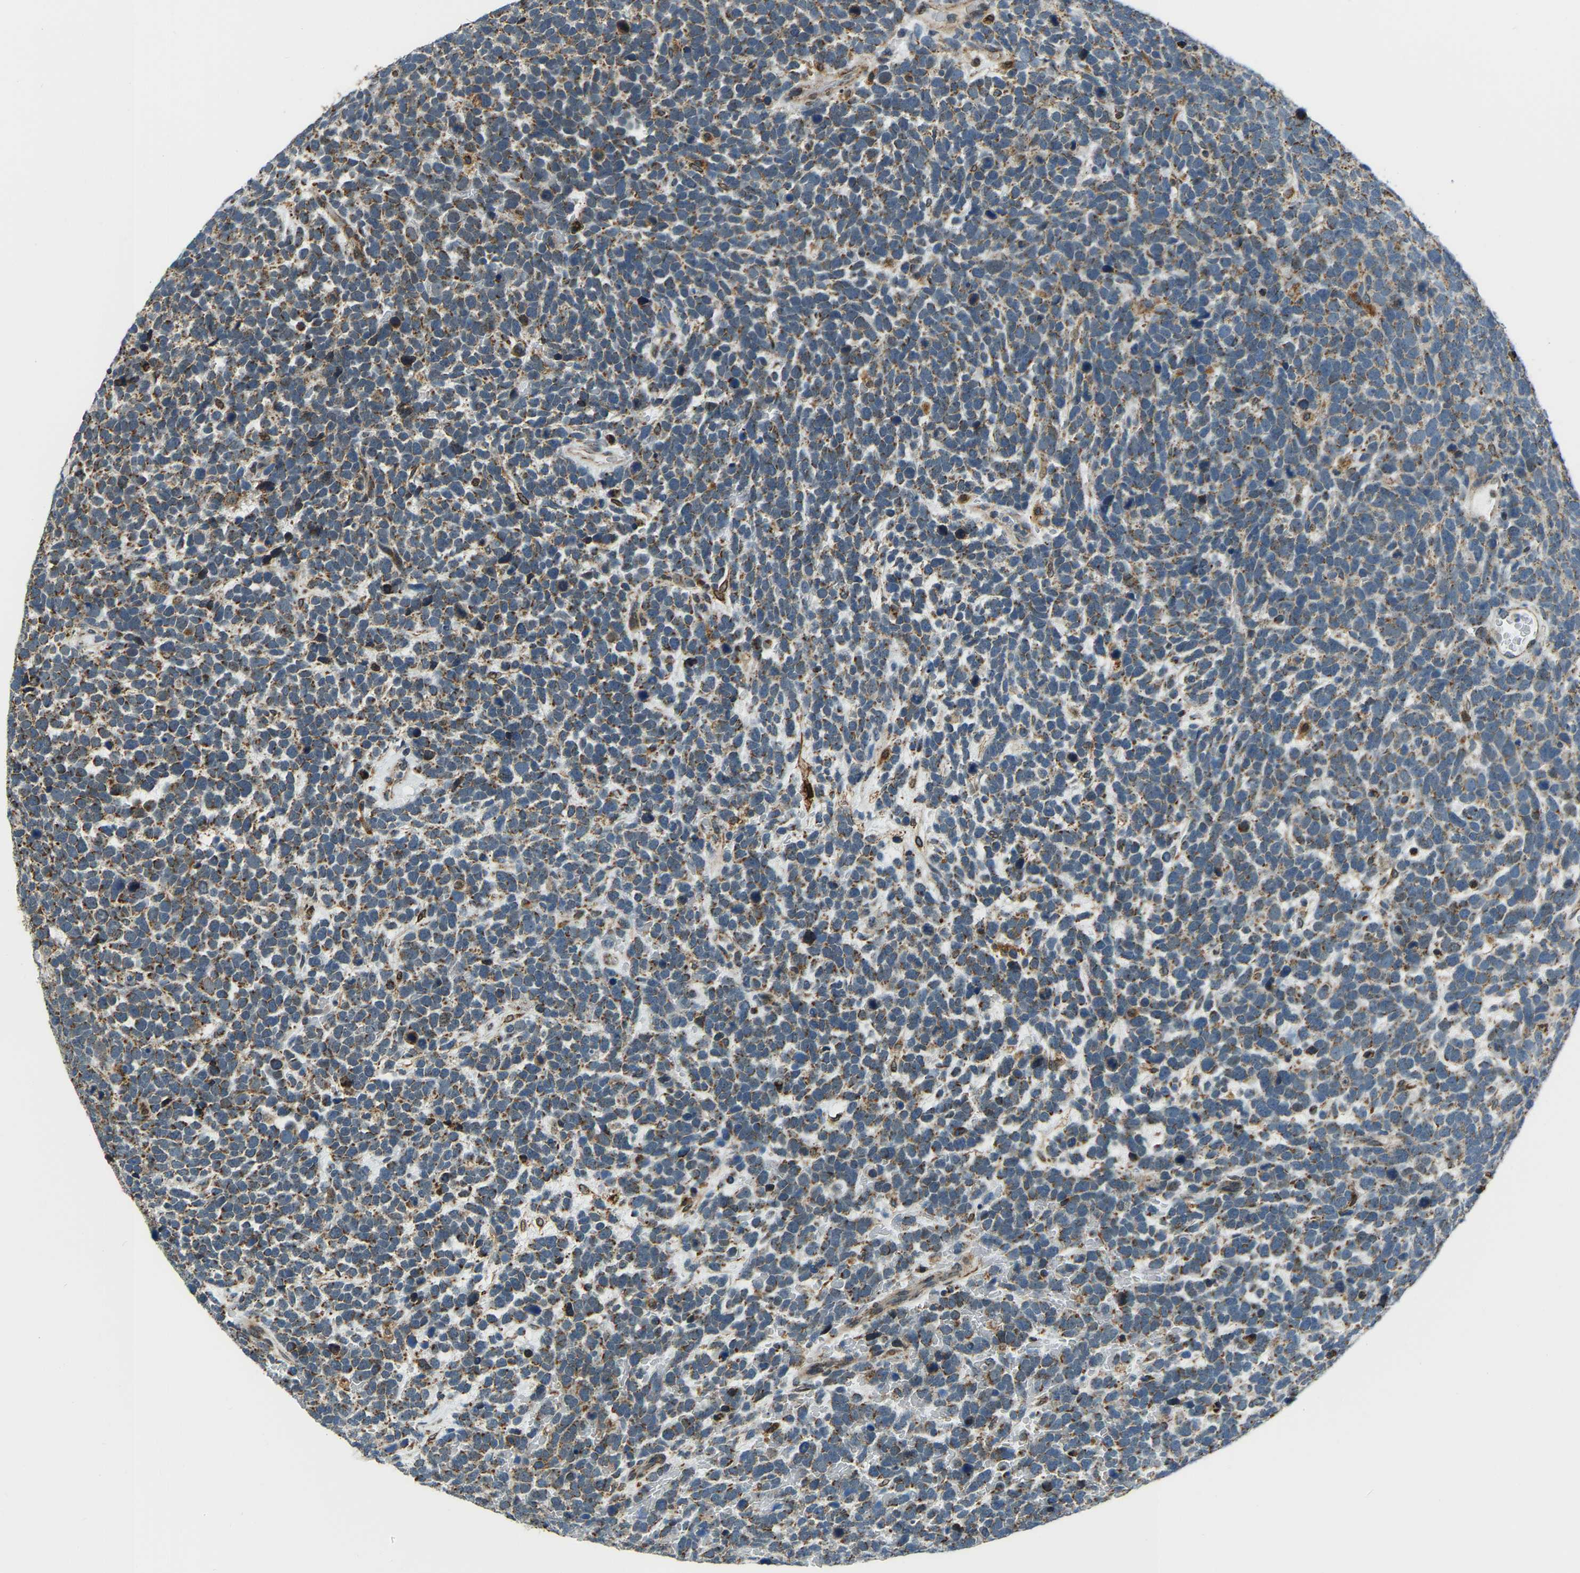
{"staining": {"intensity": "moderate", "quantity": ">75%", "location": "cytoplasmic/membranous"}, "tissue": "urothelial cancer", "cell_type": "Tumor cells", "image_type": "cancer", "snomed": [{"axis": "morphology", "description": "Urothelial carcinoma, High grade"}, {"axis": "topography", "description": "Urinary bladder"}], "caption": "Immunohistochemical staining of human high-grade urothelial carcinoma demonstrates medium levels of moderate cytoplasmic/membranous protein staining in approximately >75% of tumor cells.", "gene": "RBM33", "patient": {"sex": "female", "age": 82}}